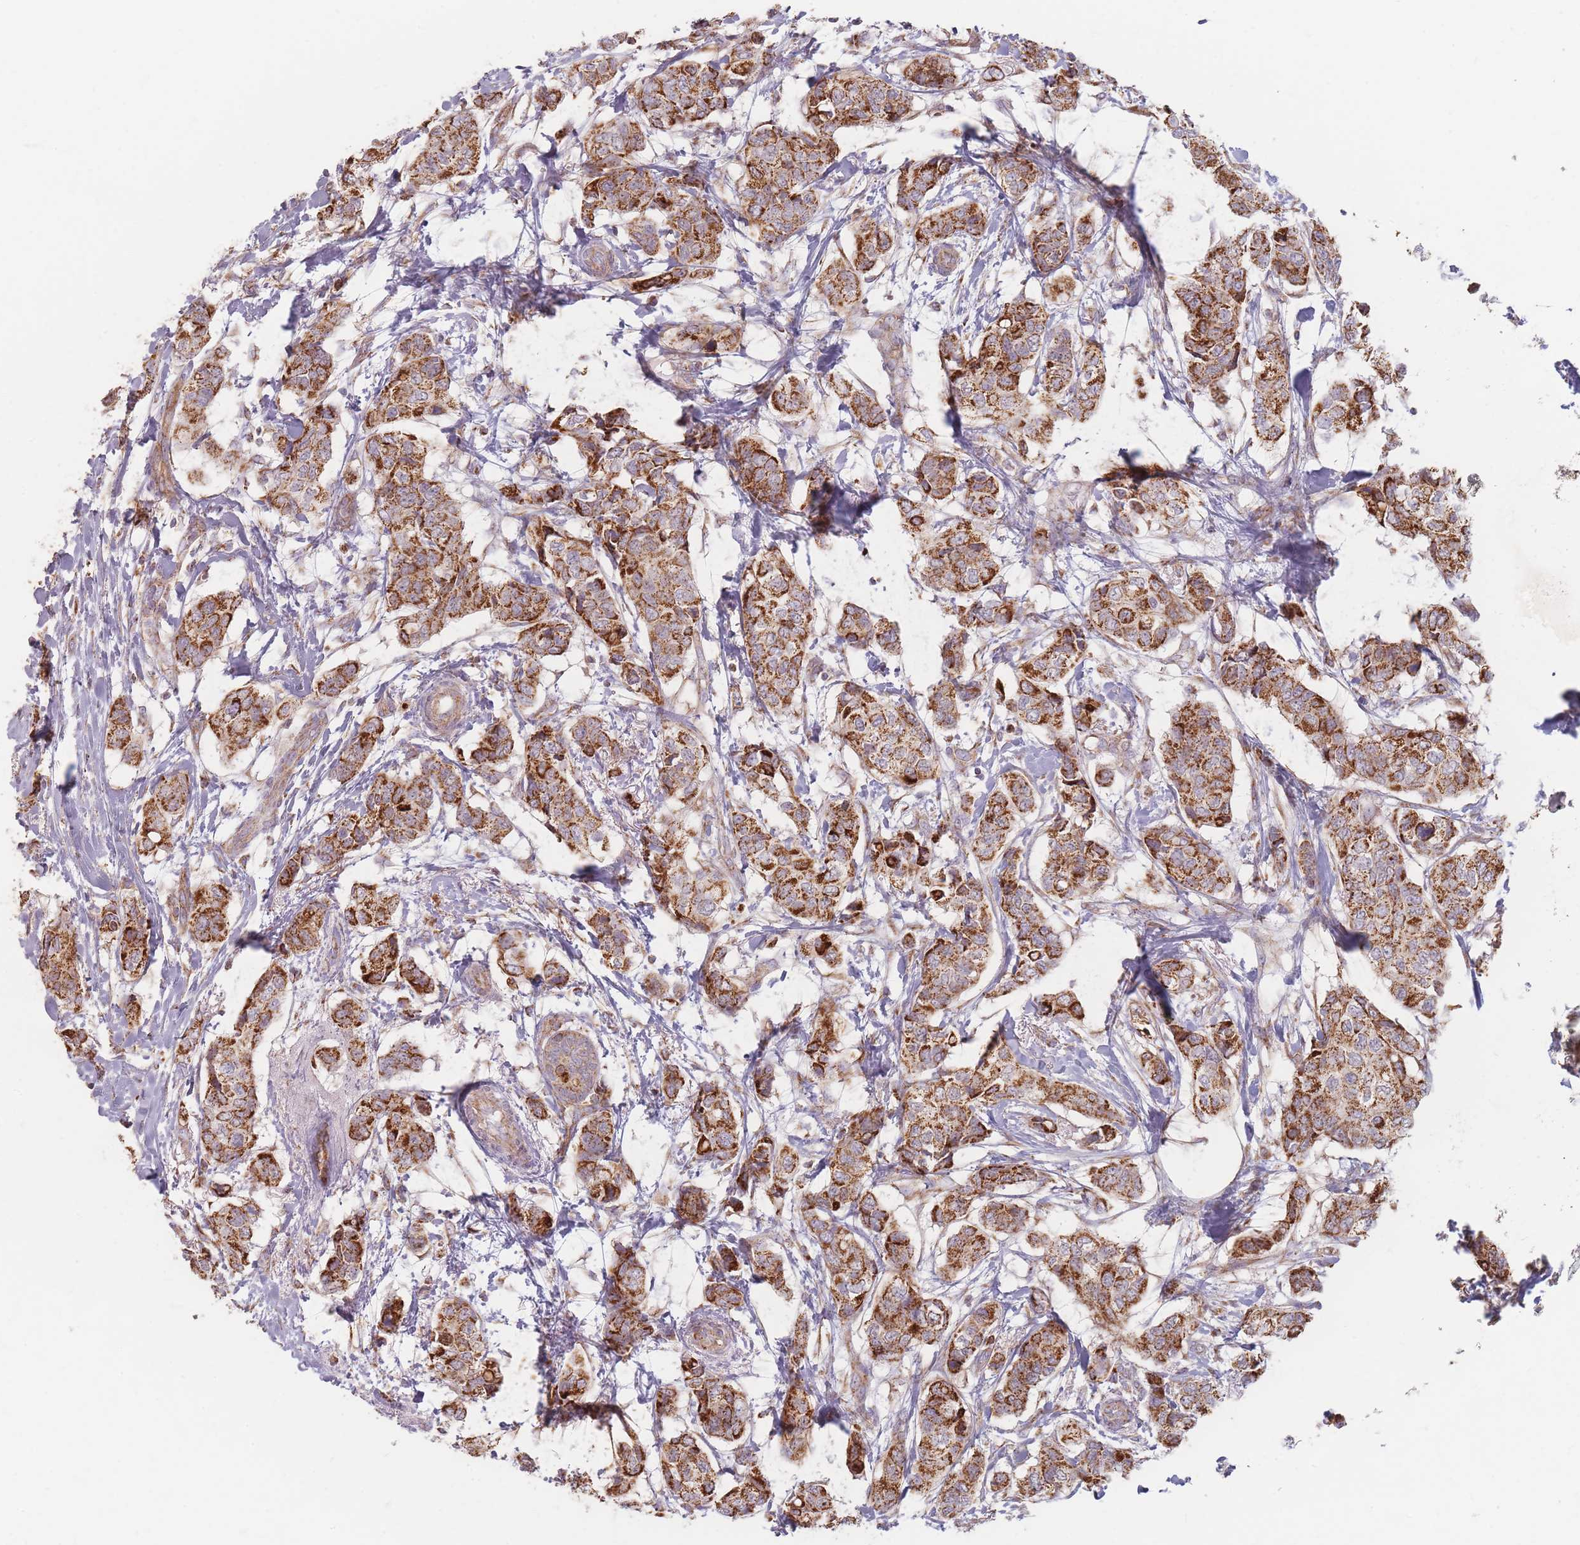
{"staining": {"intensity": "strong", "quantity": ">75%", "location": "cytoplasmic/membranous"}, "tissue": "breast cancer", "cell_type": "Tumor cells", "image_type": "cancer", "snomed": [{"axis": "morphology", "description": "Lobular carcinoma"}, {"axis": "topography", "description": "Breast"}], "caption": "Breast lobular carcinoma stained for a protein shows strong cytoplasmic/membranous positivity in tumor cells.", "gene": "ESRP2", "patient": {"sex": "female", "age": 51}}